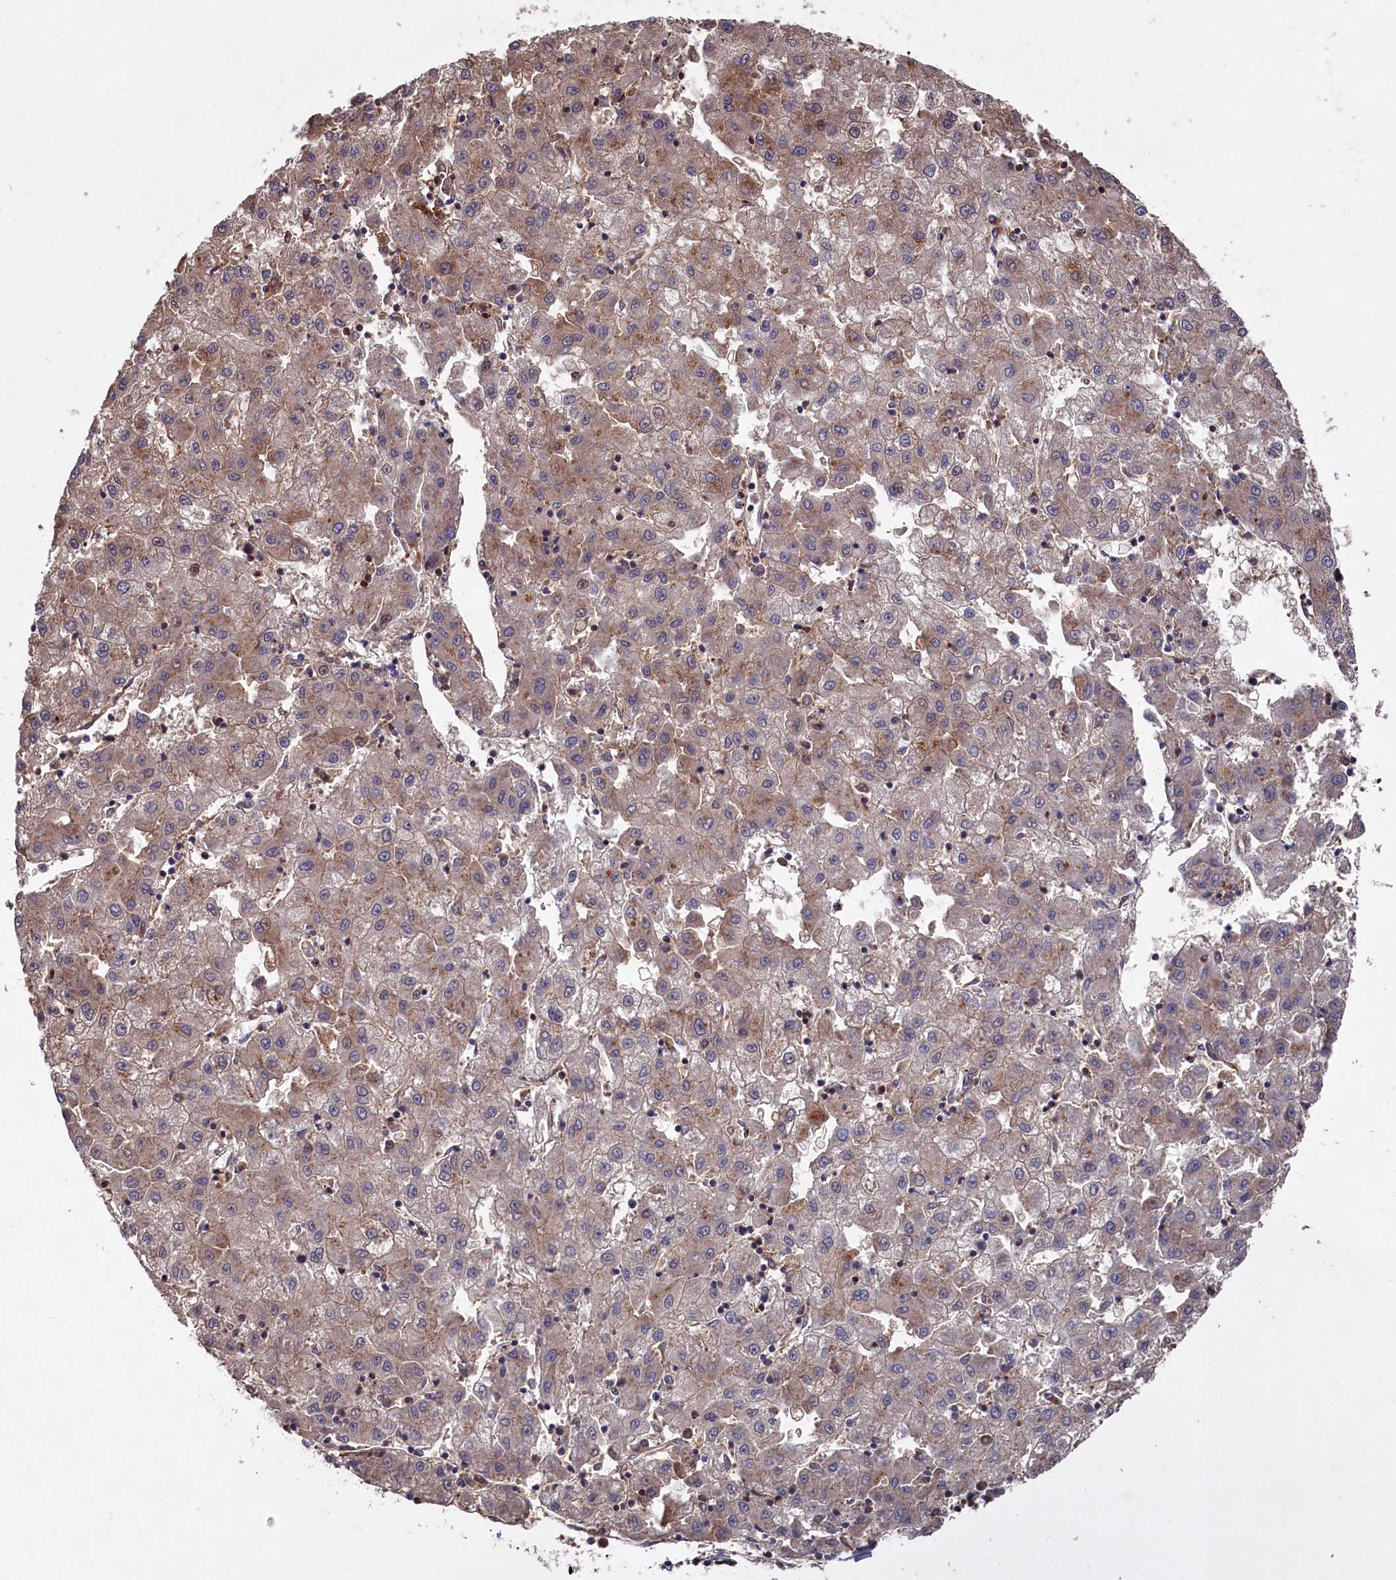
{"staining": {"intensity": "weak", "quantity": ">75%", "location": "cytoplasmic/membranous"}, "tissue": "liver cancer", "cell_type": "Tumor cells", "image_type": "cancer", "snomed": [{"axis": "morphology", "description": "Carcinoma, Hepatocellular, NOS"}, {"axis": "topography", "description": "Liver"}], "caption": "Protein expression analysis of liver cancer (hepatocellular carcinoma) exhibits weak cytoplasmic/membranous expression in approximately >75% of tumor cells.", "gene": "NAA60", "patient": {"sex": "male", "age": 72}}